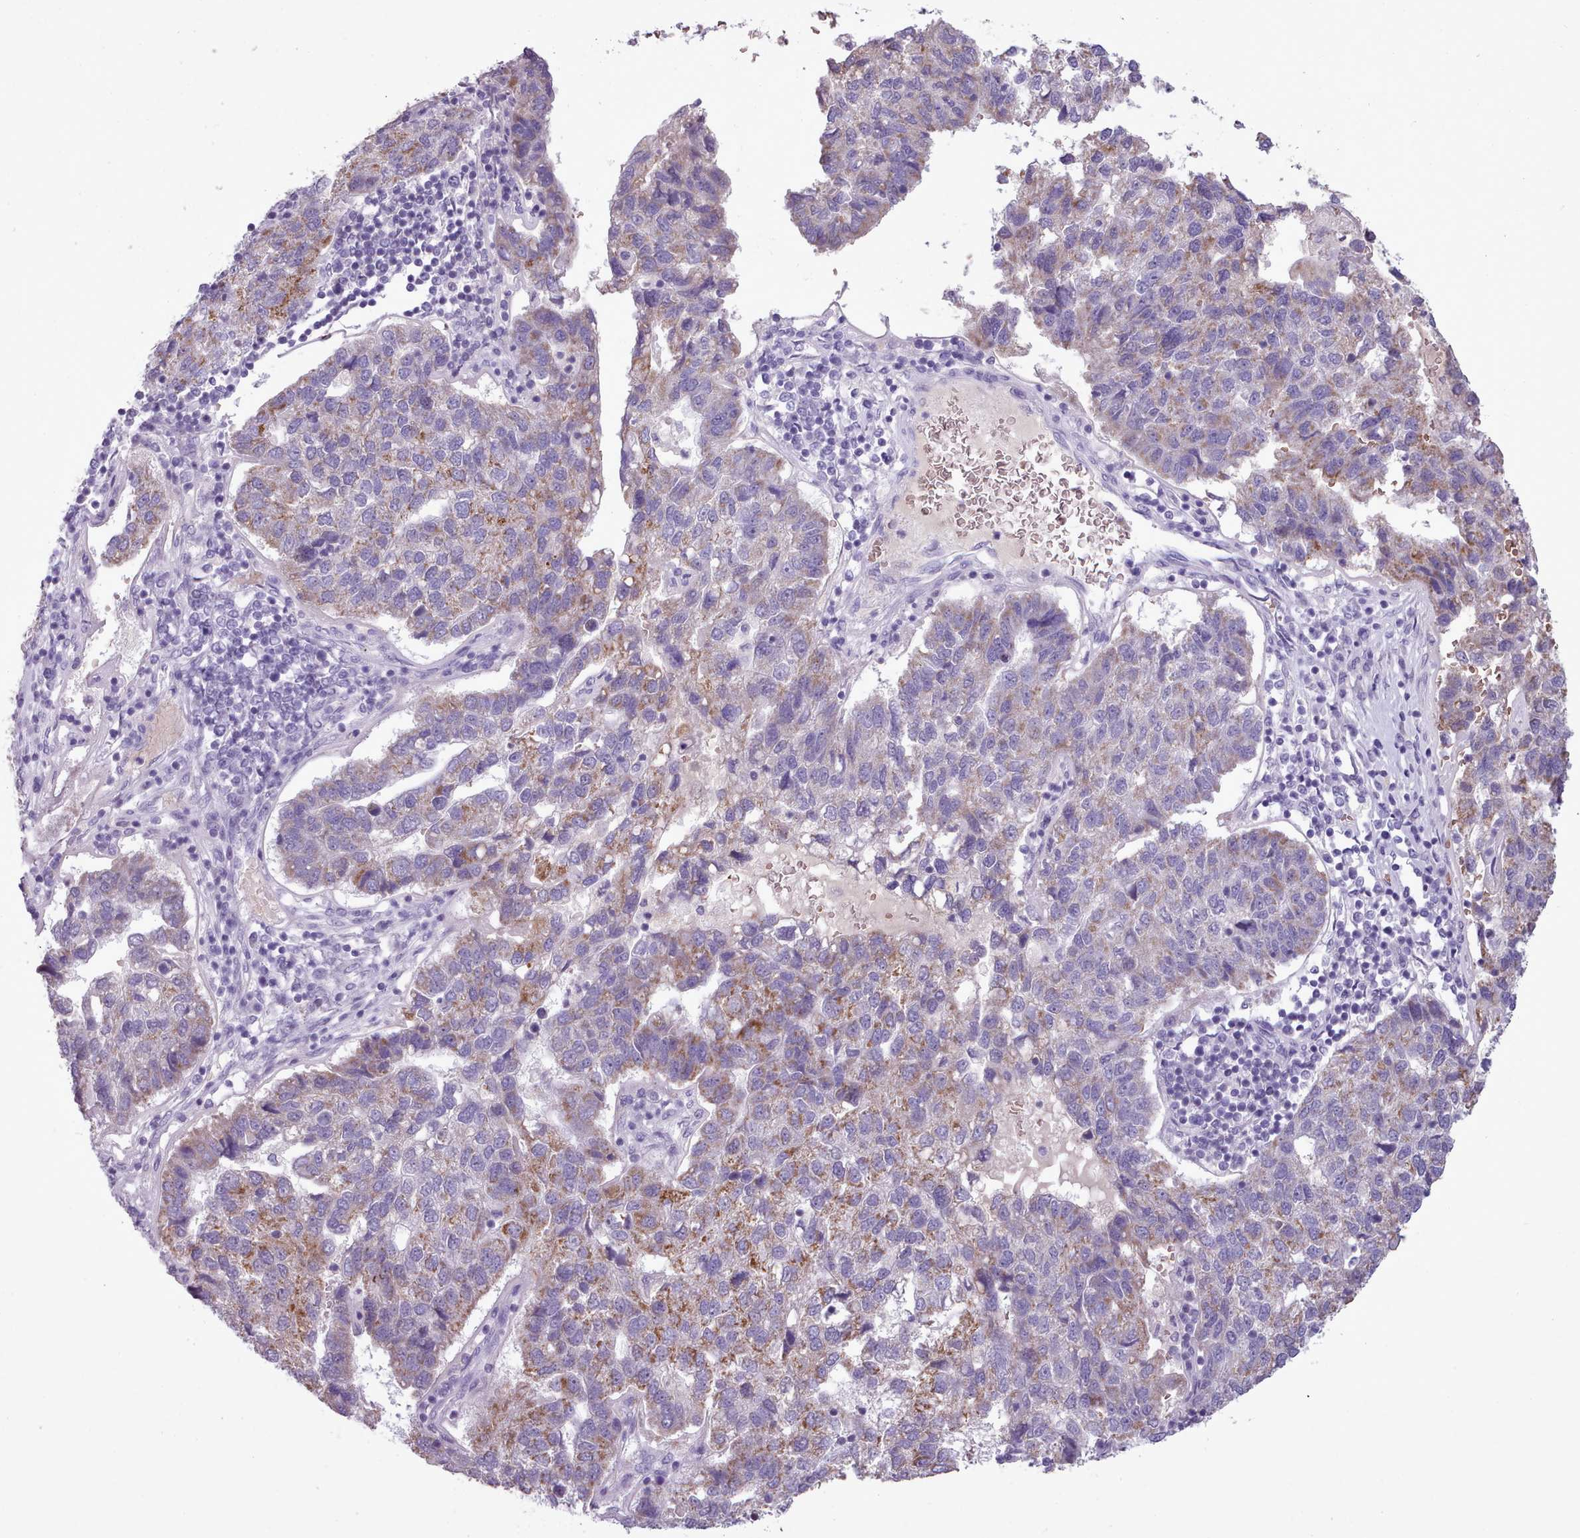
{"staining": {"intensity": "moderate", "quantity": "25%-75%", "location": "cytoplasmic/membranous"}, "tissue": "pancreatic cancer", "cell_type": "Tumor cells", "image_type": "cancer", "snomed": [{"axis": "morphology", "description": "Adenocarcinoma, NOS"}, {"axis": "topography", "description": "Pancreas"}], "caption": "A micrograph of pancreatic adenocarcinoma stained for a protein displays moderate cytoplasmic/membranous brown staining in tumor cells. (brown staining indicates protein expression, while blue staining denotes nuclei).", "gene": "AK4", "patient": {"sex": "female", "age": 61}}